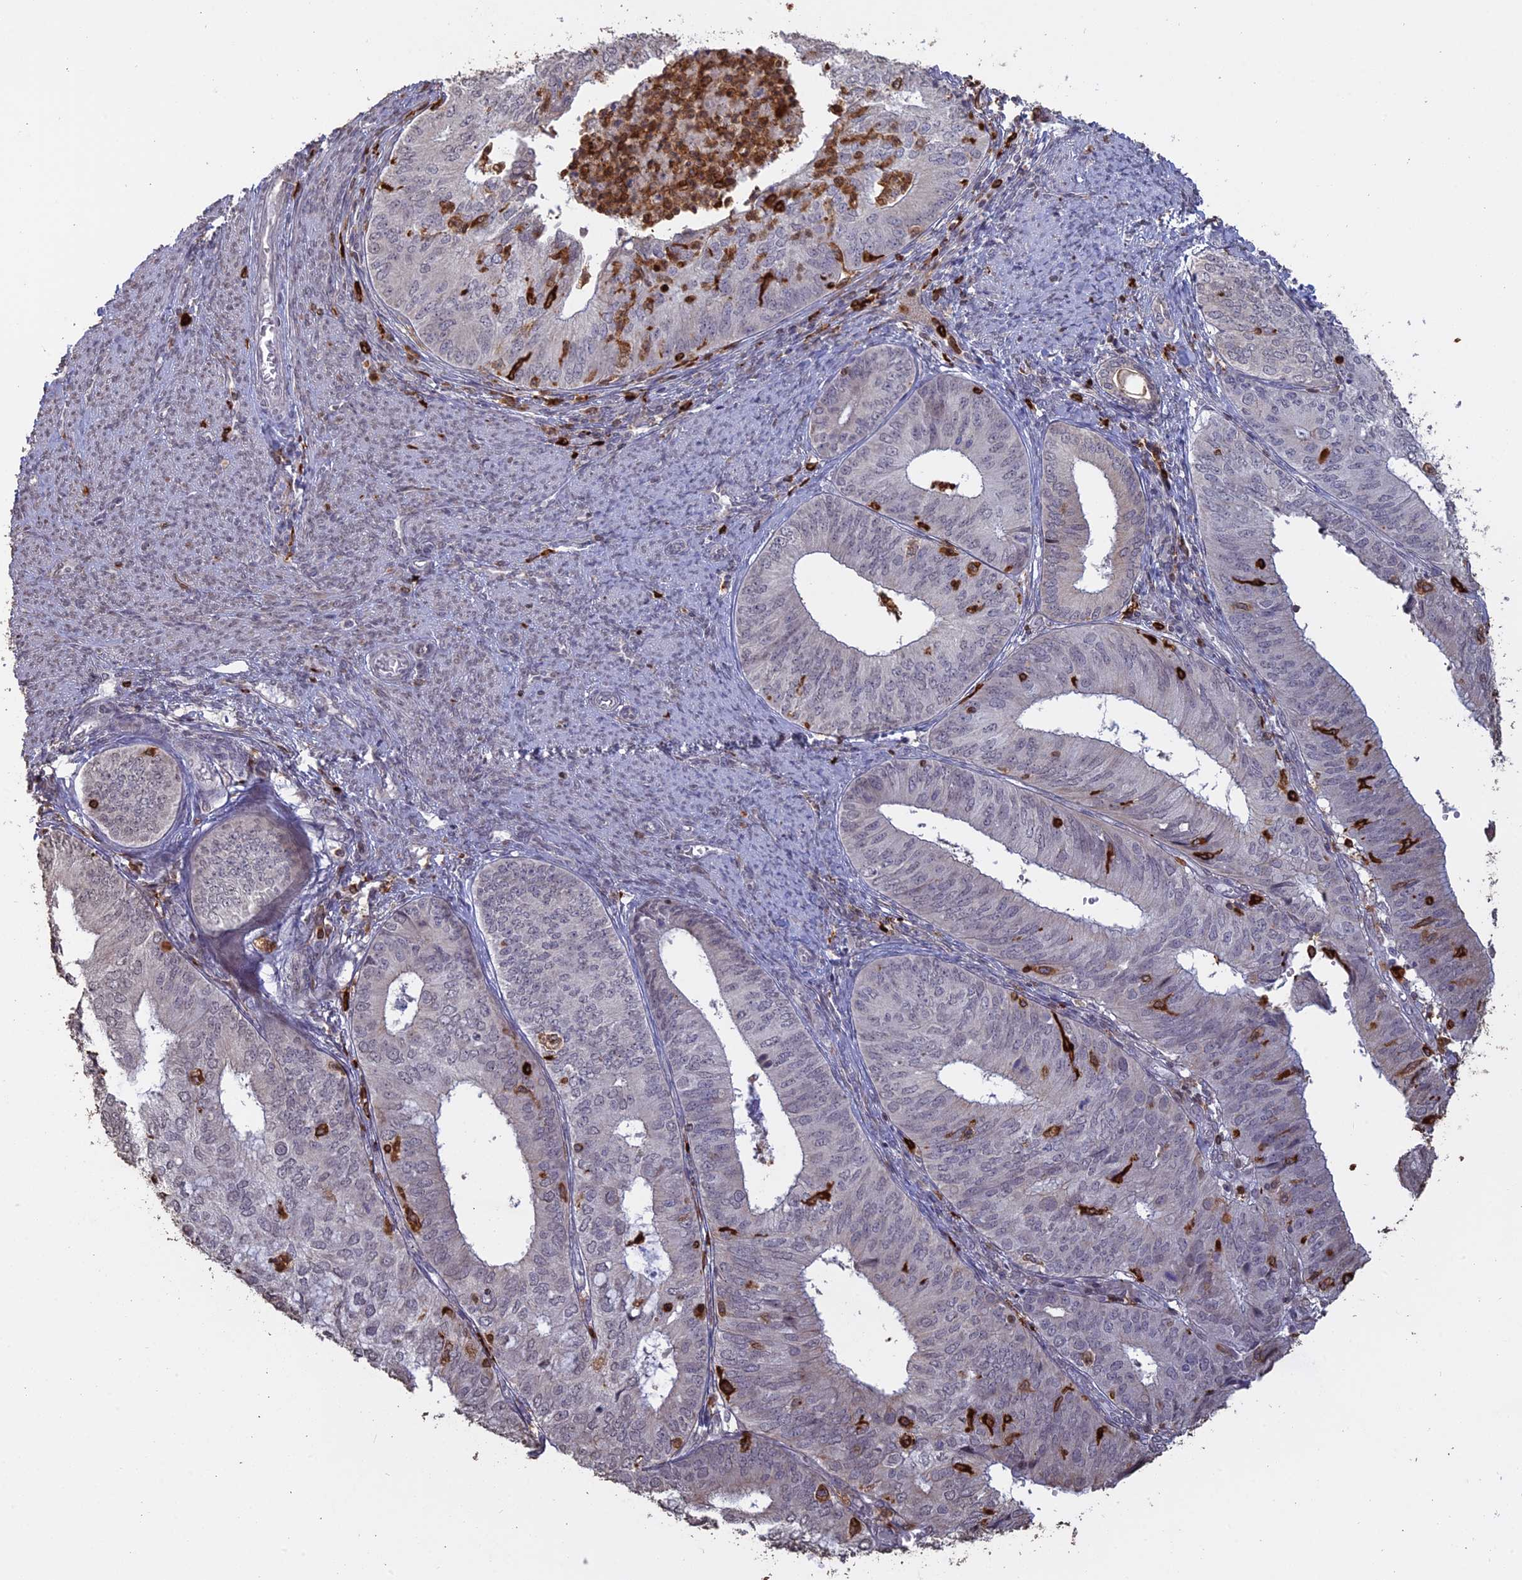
{"staining": {"intensity": "negative", "quantity": "none", "location": "none"}, "tissue": "endometrial cancer", "cell_type": "Tumor cells", "image_type": "cancer", "snomed": [{"axis": "morphology", "description": "Adenocarcinoma, NOS"}, {"axis": "topography", "description": "Endometrium"}], "caption": "Micrograph shows no protein expression in tumor cells of endometrial cancer tissue. Brightfield microscopy of immunohistochemistry (IHC) stained with DAB (3,3'-diaminobenzidine) (brown) and hematoxylin (blue), captured at high magnification.", "gene": "APOBR", "patient": {"sex": "female", "age": 68}}